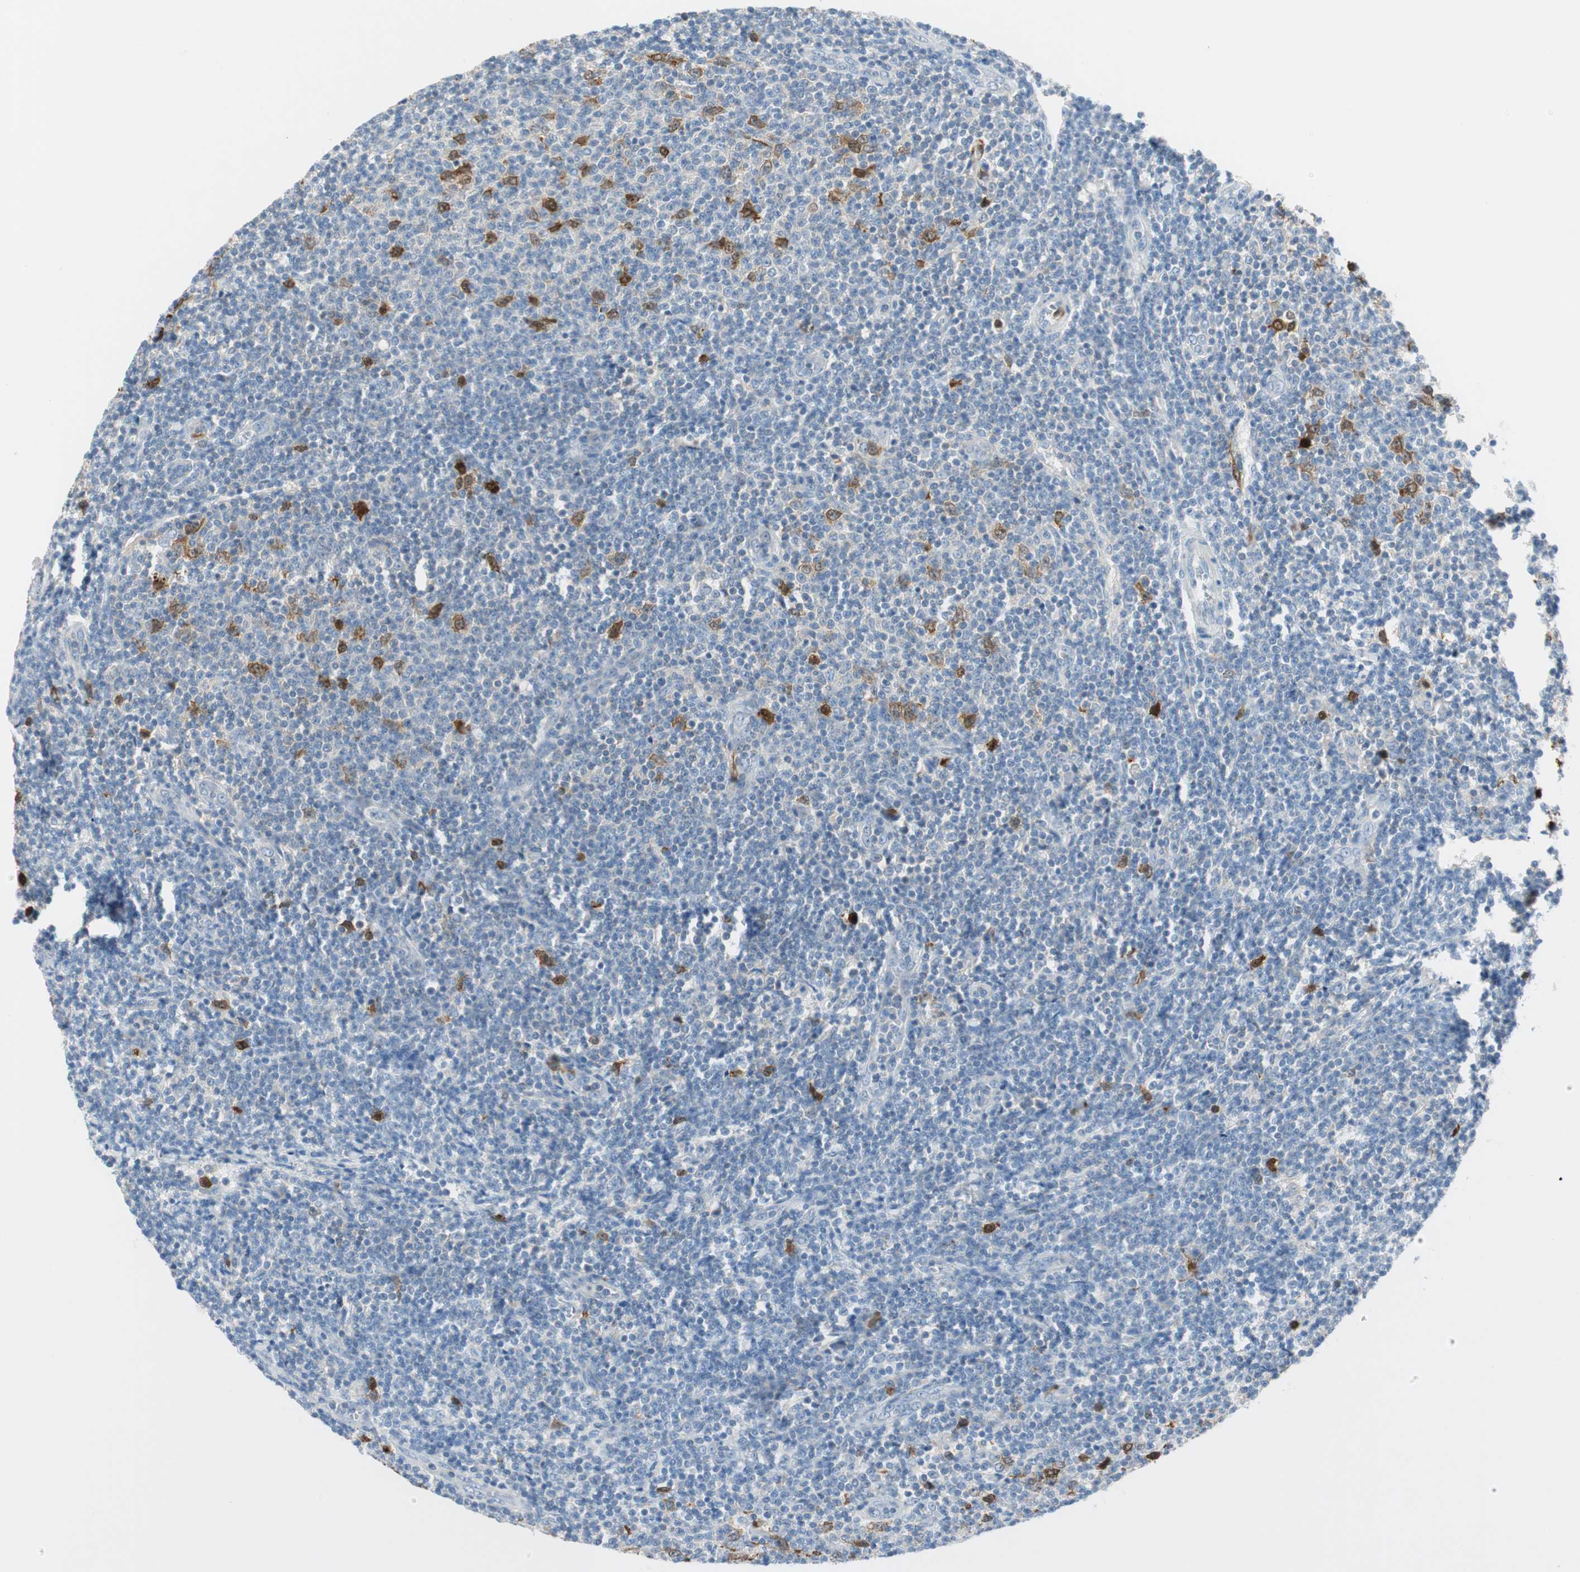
{"staining": {"intensity": "moderate", "quantity": "<25%", "location": "cytoplasmic/membranous,nuclear"}, "tissue": "lymphoma", "cell_type": "Tumor cells", "image_type": "cancer", "snomed": [{"axis": "morphology", "description": "Malignant lymphoma, non-Hodgkin's type, Low grade"}, {"axis": "topography", "description": "Lymph node"}], "caption": "Moderate cytoplasmic/membranous and nuclear expression is present in about <25% of tumor cells in malignant lymphoma, non-Hodgkin's type (low-grade). Using DAB (3,3'-diaminobenzidine) (brown) and hematoxylin (blue) stains, captured at high magnification using brightfield microscopy.", "gene": "PTTG1", "patient": {"sex": "male", "age": 66}}